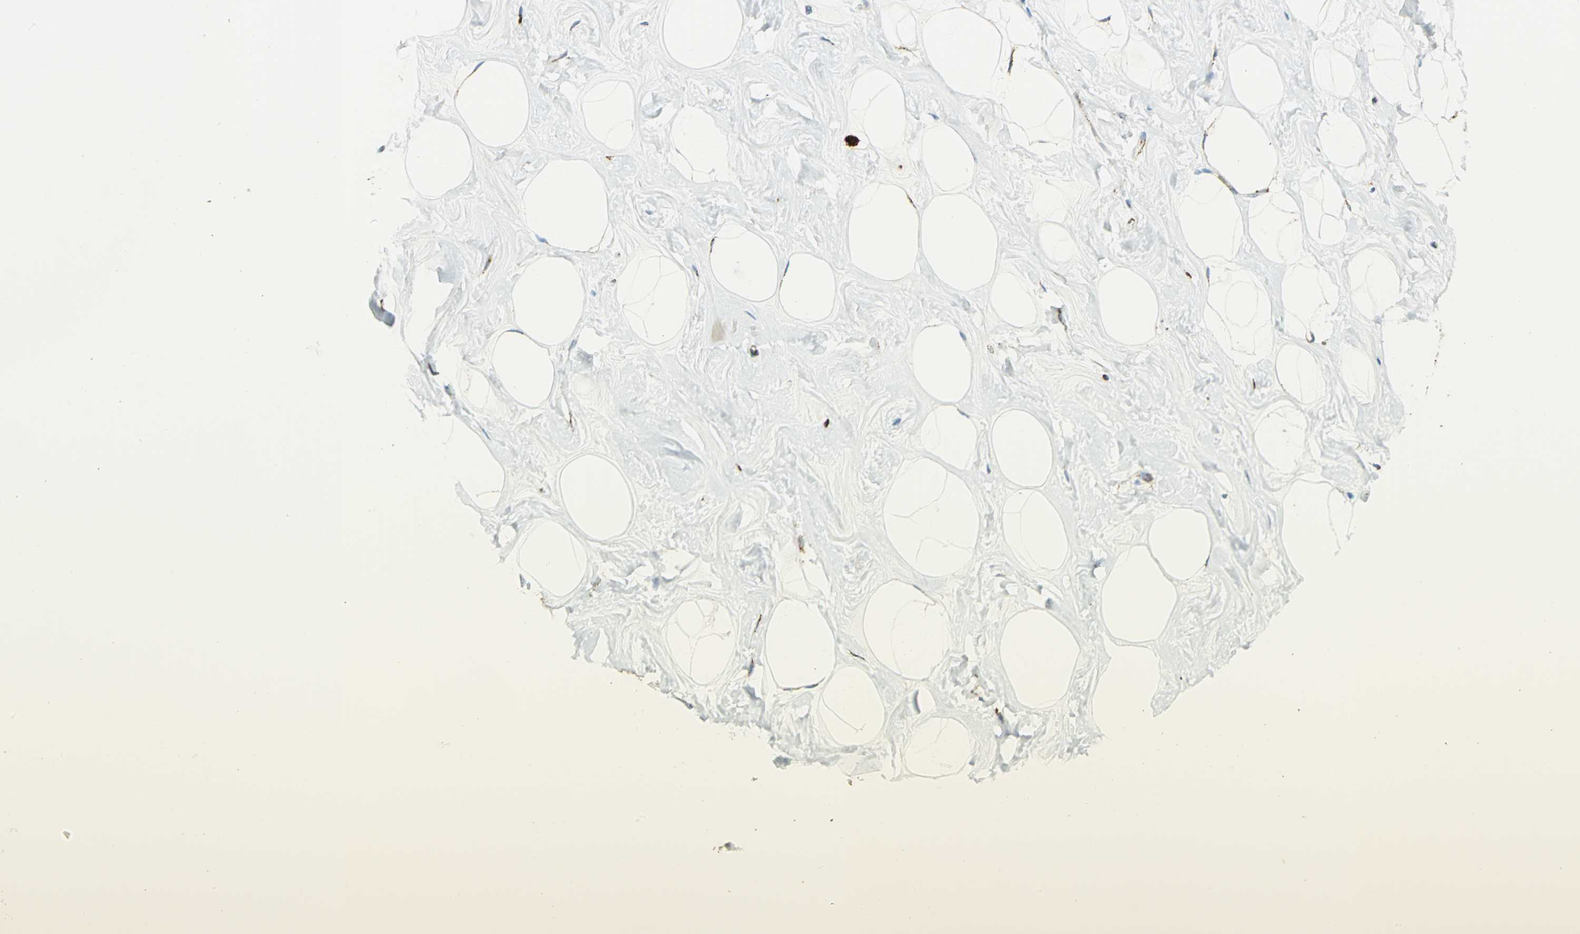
{"staining": {"intensity": "weak", "quantity": ">75%", "location": "cytoplasmic/membranous"}, "tissue": "breast", "cell_type": "Adipocytes", "image_type": "normal", "snomed": [{"axis": "morphology", "description": "Normal tissue, NOS"}, {"axis": "topography", "description": "Breast"}], "caption": "Immunohistochemical staining of unremarkable human breast exhibits >75% levels of weak cytoplasmic/membranous protein positivity in approximately >75% of adipocytes. (Stains: DAB (3,3'-diaminobenzidine) in brown, nuclei in blue, Microscopy: brightfield microscopy at high magnification).", "gene": "ARSA", "patient": {"sex": "female", "age": 23}}